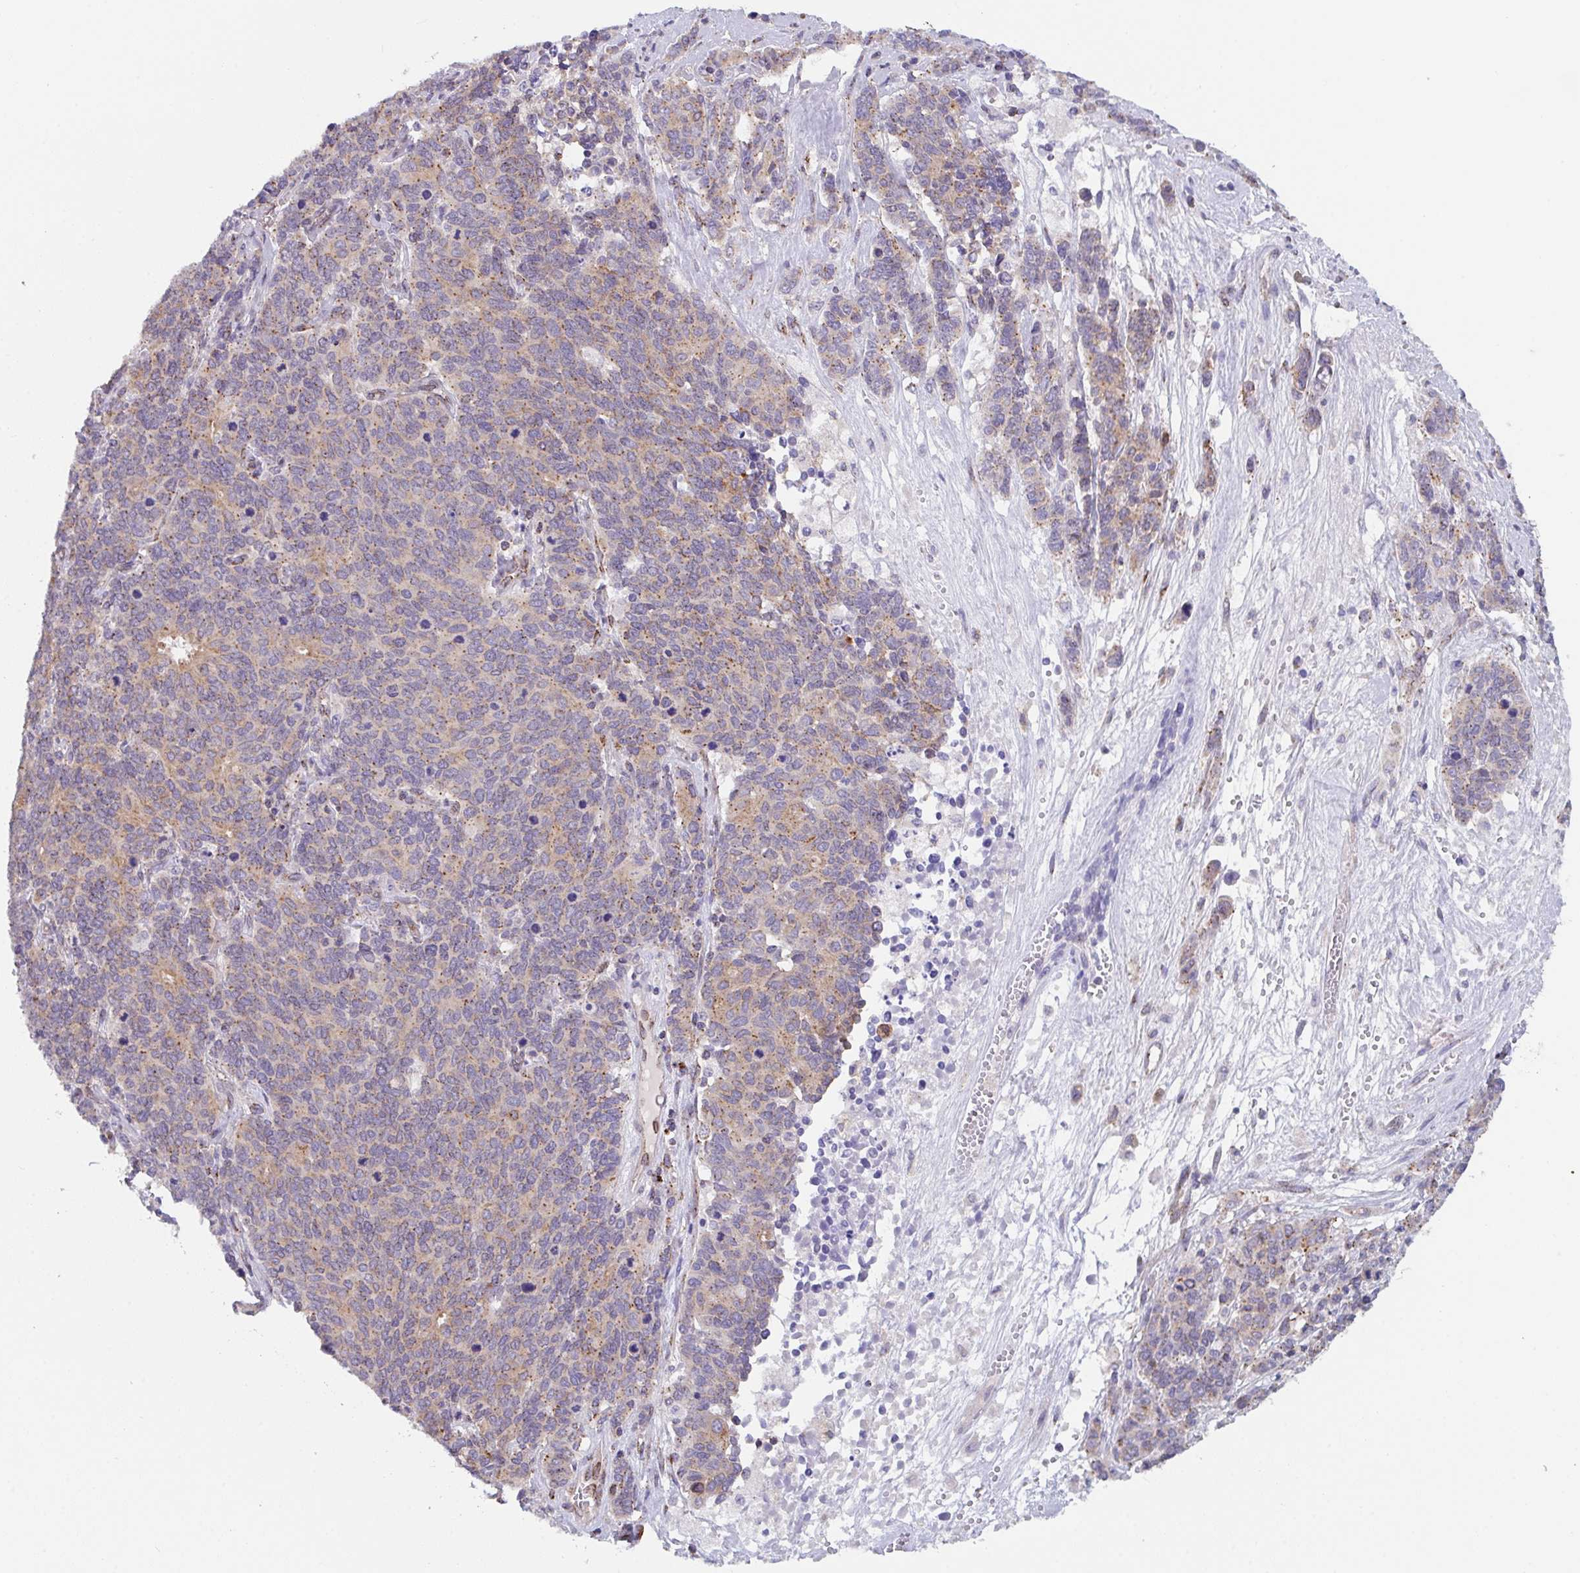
{"staining": {"intensity": "weak", "quantity": ">75%", "location": "cytoplasmic/membranous"}, "tissue": "cervical cancer", "cell_type": "Tumor cells", "image_type": "cancer", "snomed": [{"axis": "morphology", "description": "Squamous cell carcinoma, NOS"}, {"axis": "topography", "description": "Cervix"}], "caption": "High-power microscopy captured an immunohistochemistry photomicrograph of cervical cancer (squamous cell carcinoma), revealing weak cytoplasmic/membranous expression in about >75% of tumor cells.", "gene": "PROSER3", "patient": {"sex": "female", "age": 60}}